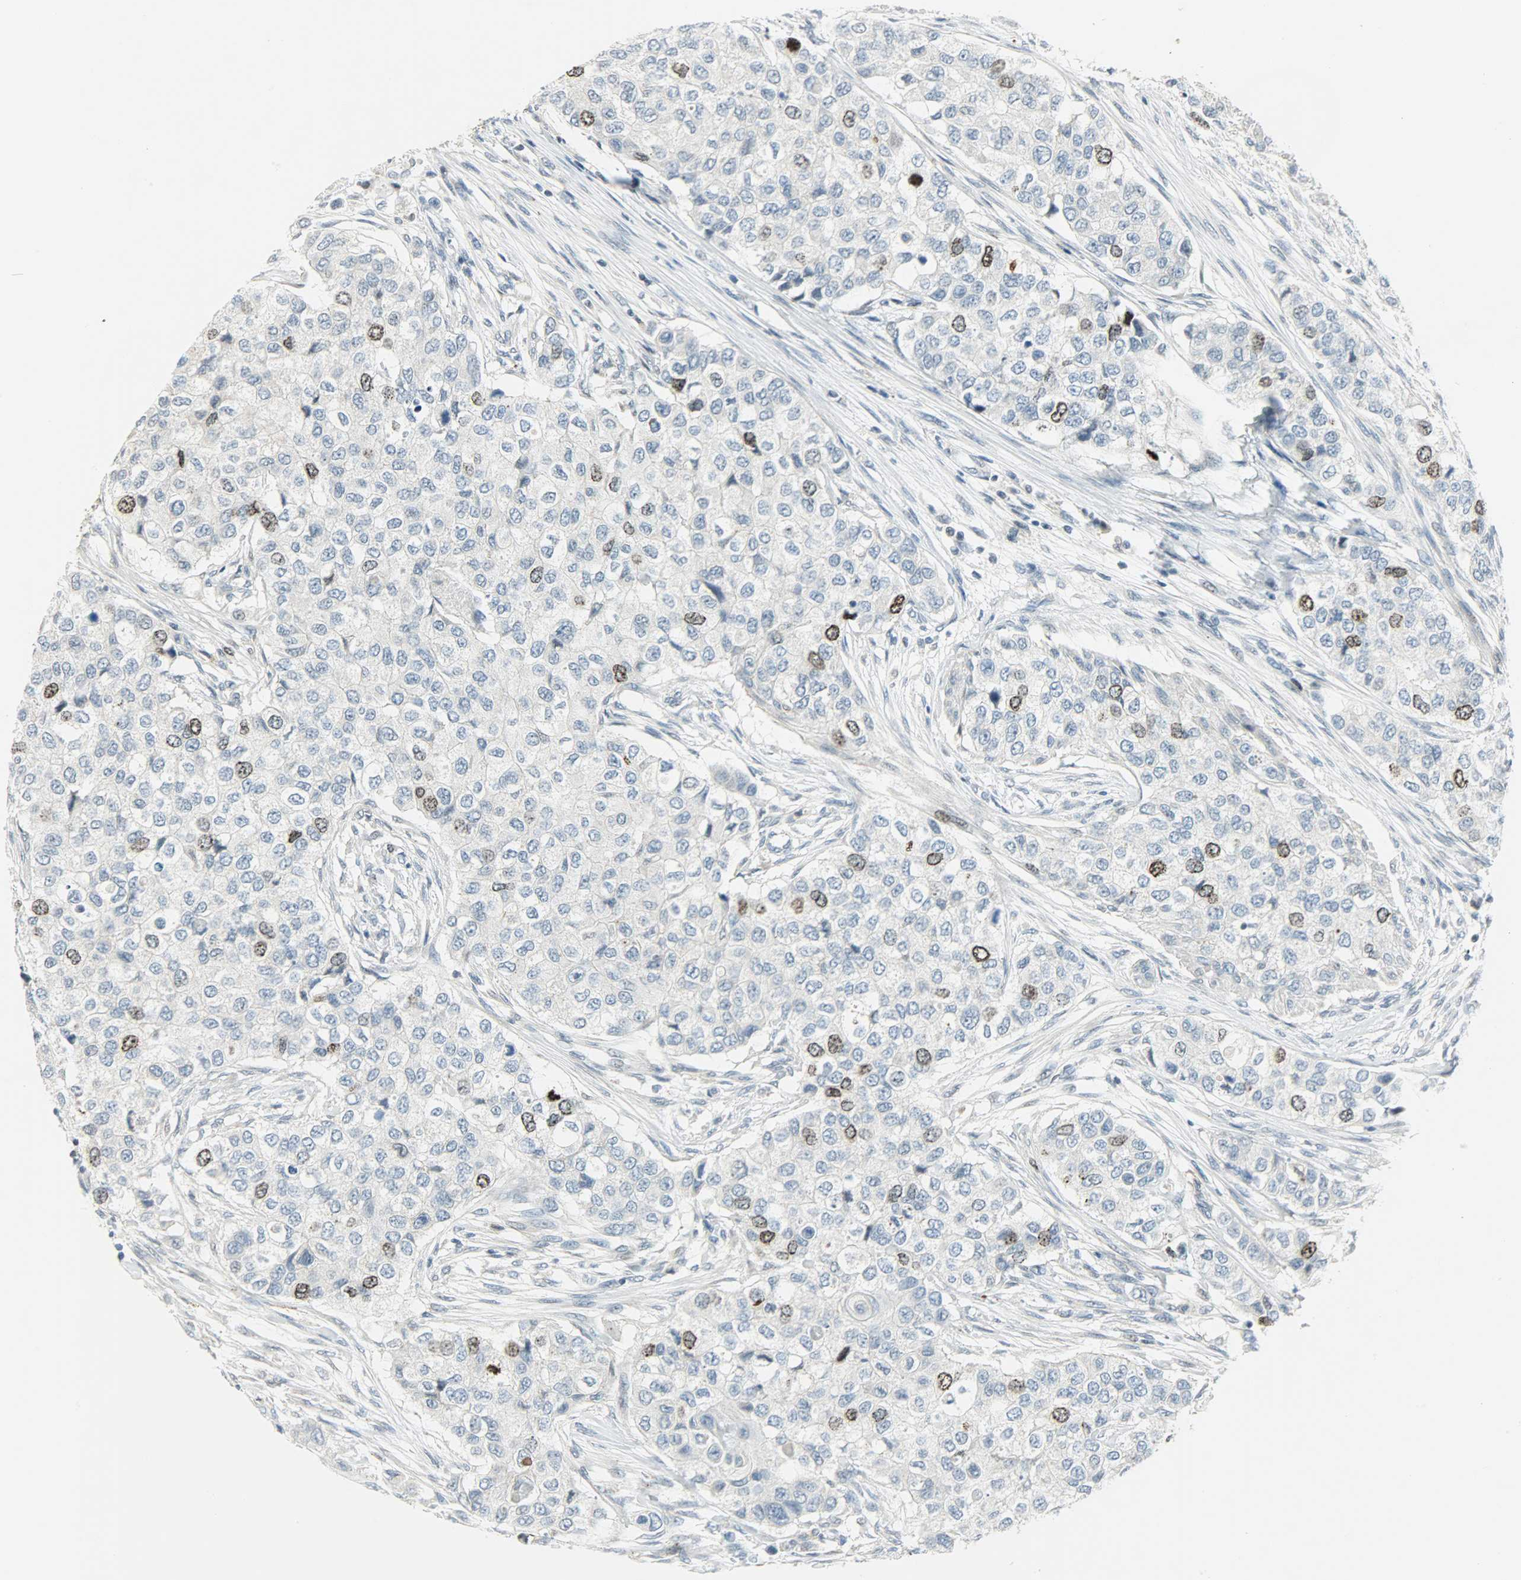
{"staining": {"intensity": "moderate", "quantity": "<25%", "location": "nuclear"}, "tissue": "breast cancer", "cell_type": "Tumor cells", "image_type": "cancer", "snomed": [{"axis": "morphology", "description": "Normal tissue, NOS"}, {"axis": "morphology", "description": "Duct carcinoma"}, {"axis": "topography", "description": "Breast"}], "caption": "Breast invasive ductal carcinoma stained with a brown dye shows moderate nuclear positive expression in approximately <25% of tumor cells.", "gene": "AURKB", "patient": {"sex": "female", "age": 49}}